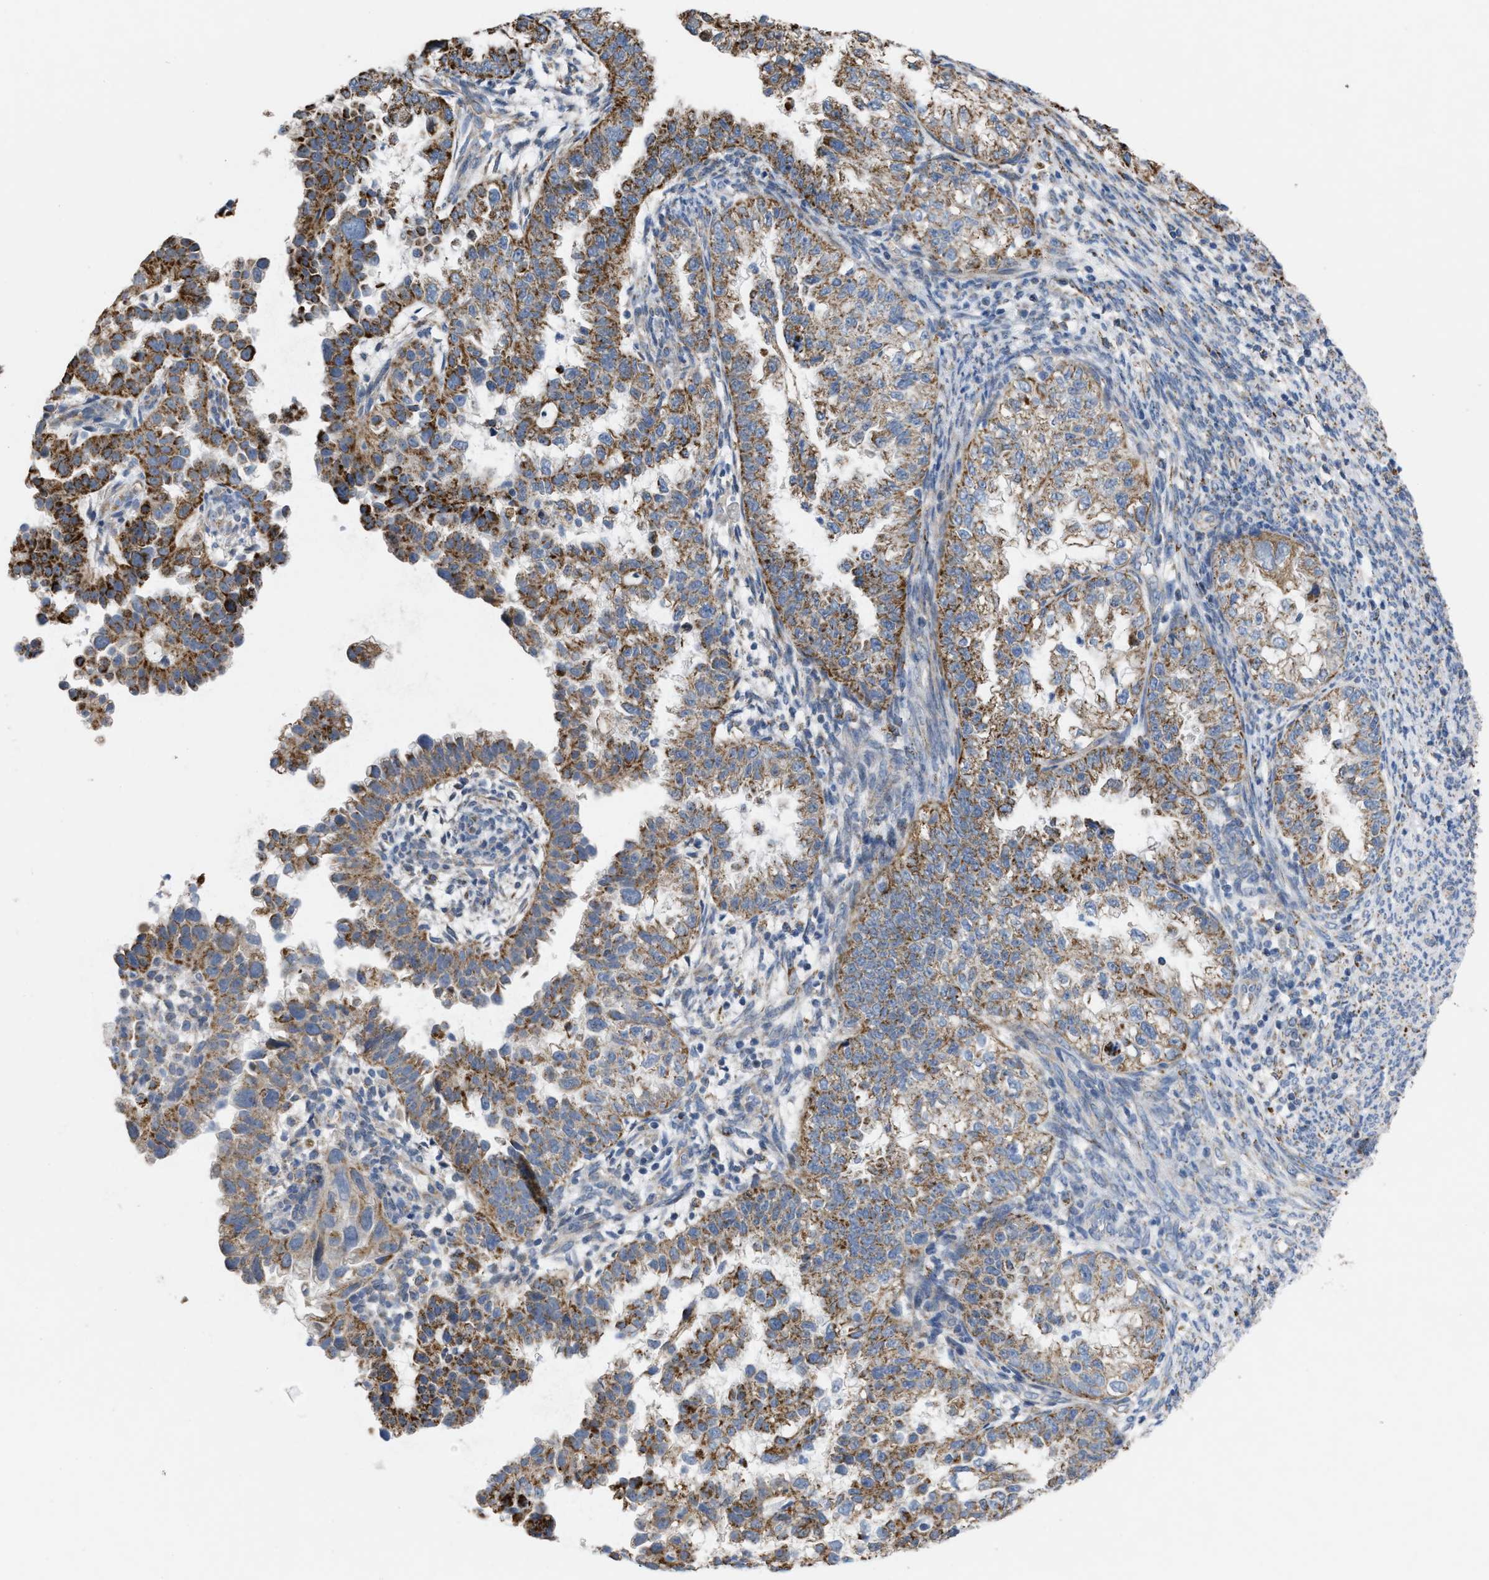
{"staining": {"intensity": "moderate", "quantity": ">75%", "location": "cytoplasmic/membranous"}, "tissue": "endometrial cancer", "cell_type": "Tumor cells", "image_type": "cancer", "snomed": [{"axis": "morphology", "description": "Adenocarcinoma, NOS"}, {"axis": "topography", "description": "Endometrium"}], "caption": "Endometrial adenocarcinoma stained with DAB immunohistochemistry reveals medium levels of moderate cytoplasmic/membranous staining in approximately >75% of tumor cells.", "gene": "BCL10", "patient": {"sex": "female", "age": 85}}